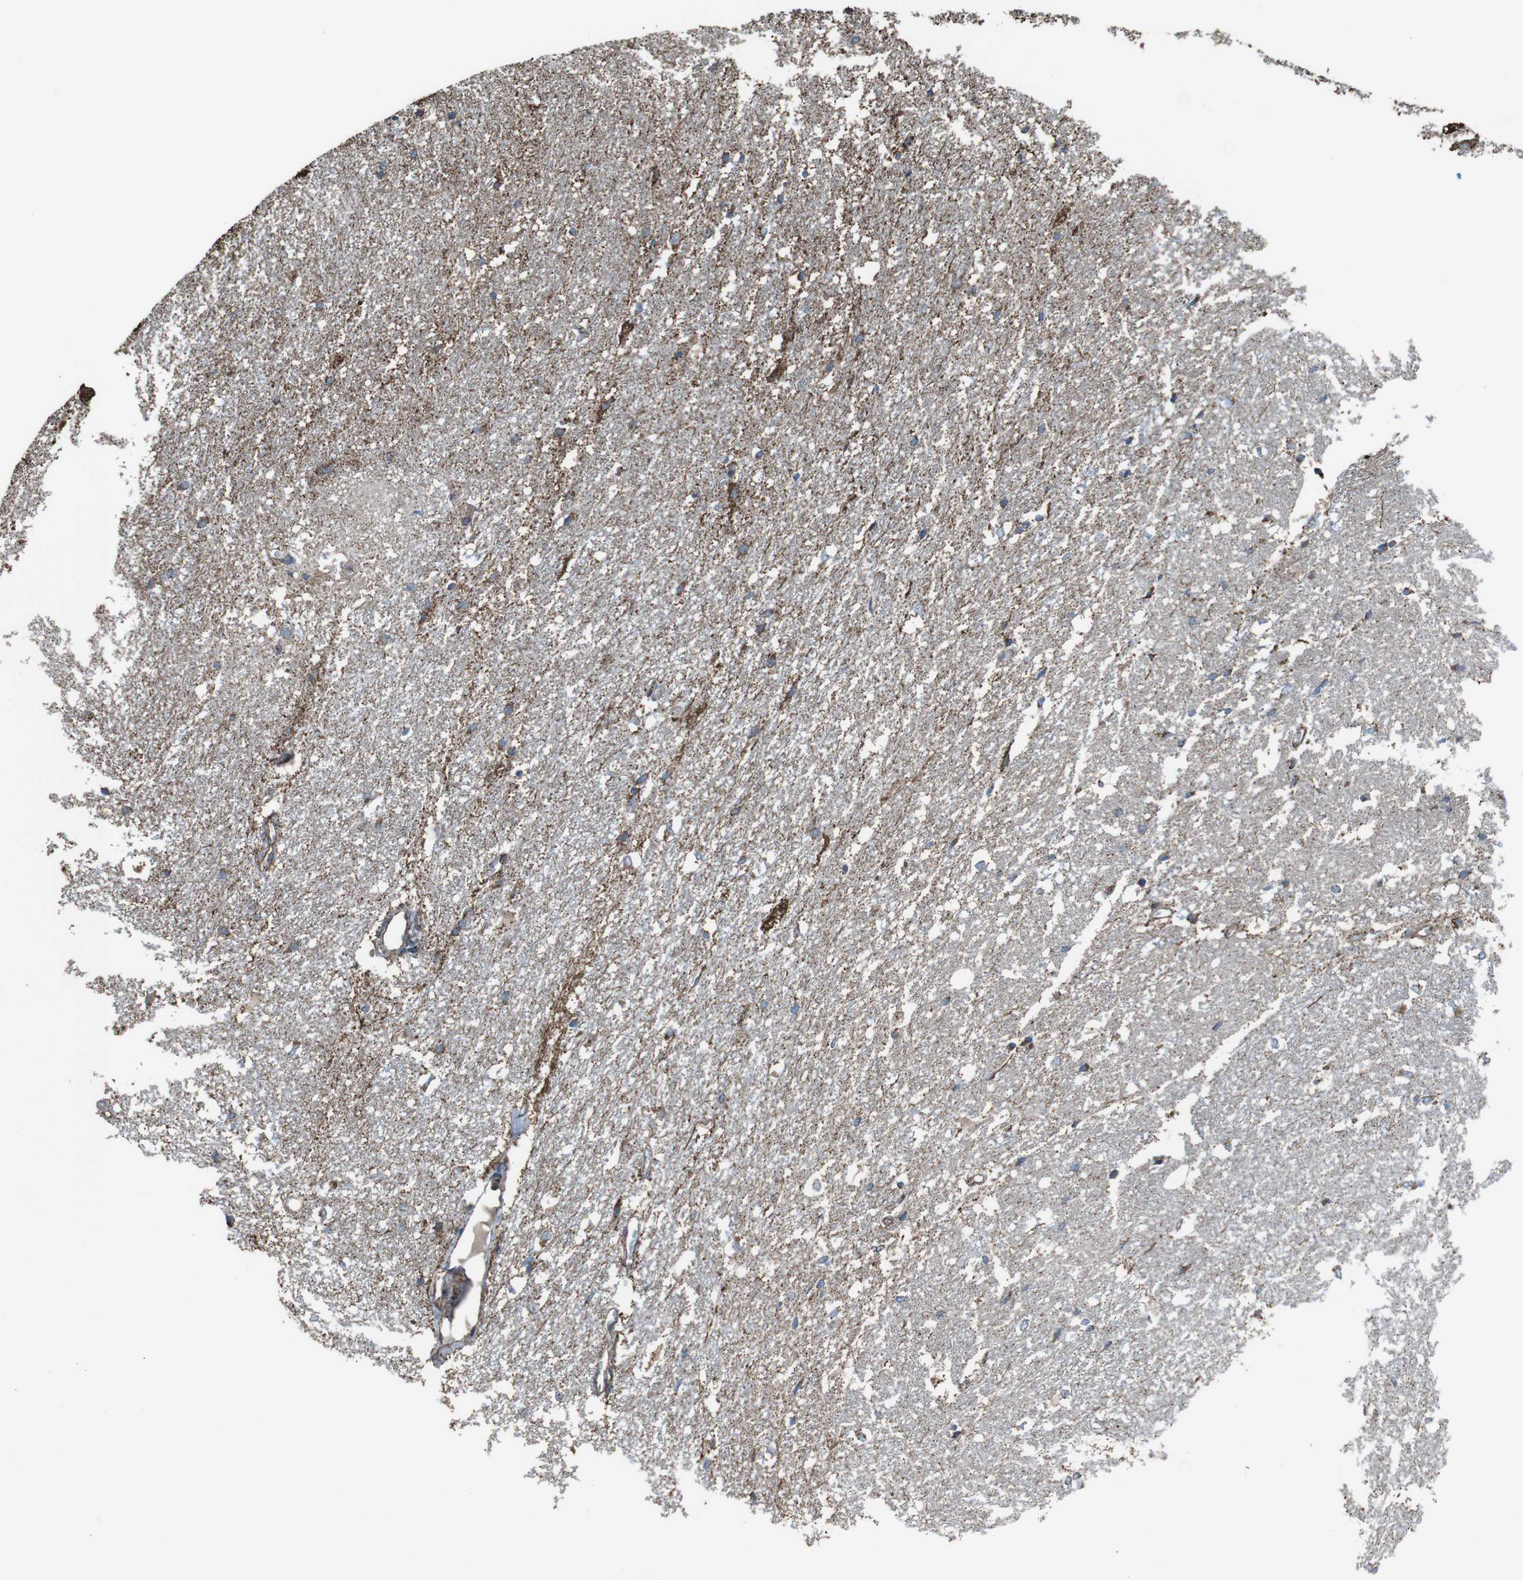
{"staining": {"intensity": "moderate", "quantity": "<25%", "location": "cytoplasmic/membranous"}, "tissue": "hippocampus", "cell_type": "Glial cells", "image_type": "normal", "snomed": [{"axis": "morphology", "description": "Normal tissue, NOS"}, {"axis": "topography", "description": "Hippocampus"}], "caption": "Immunohistochemical staining of benign human hippocampus shows <25% levels of moderate cytoplasmic/membranous protein expression in about <25% of glial cells. The protein is stained brown, and the nuclei are stained in blue (DAB (3,3'-diaminobenzidine) IHC with brightfield microscopy, high magnification).", "gene": "GIMAP8", "patient": {"sex": "female", "age": 19}}